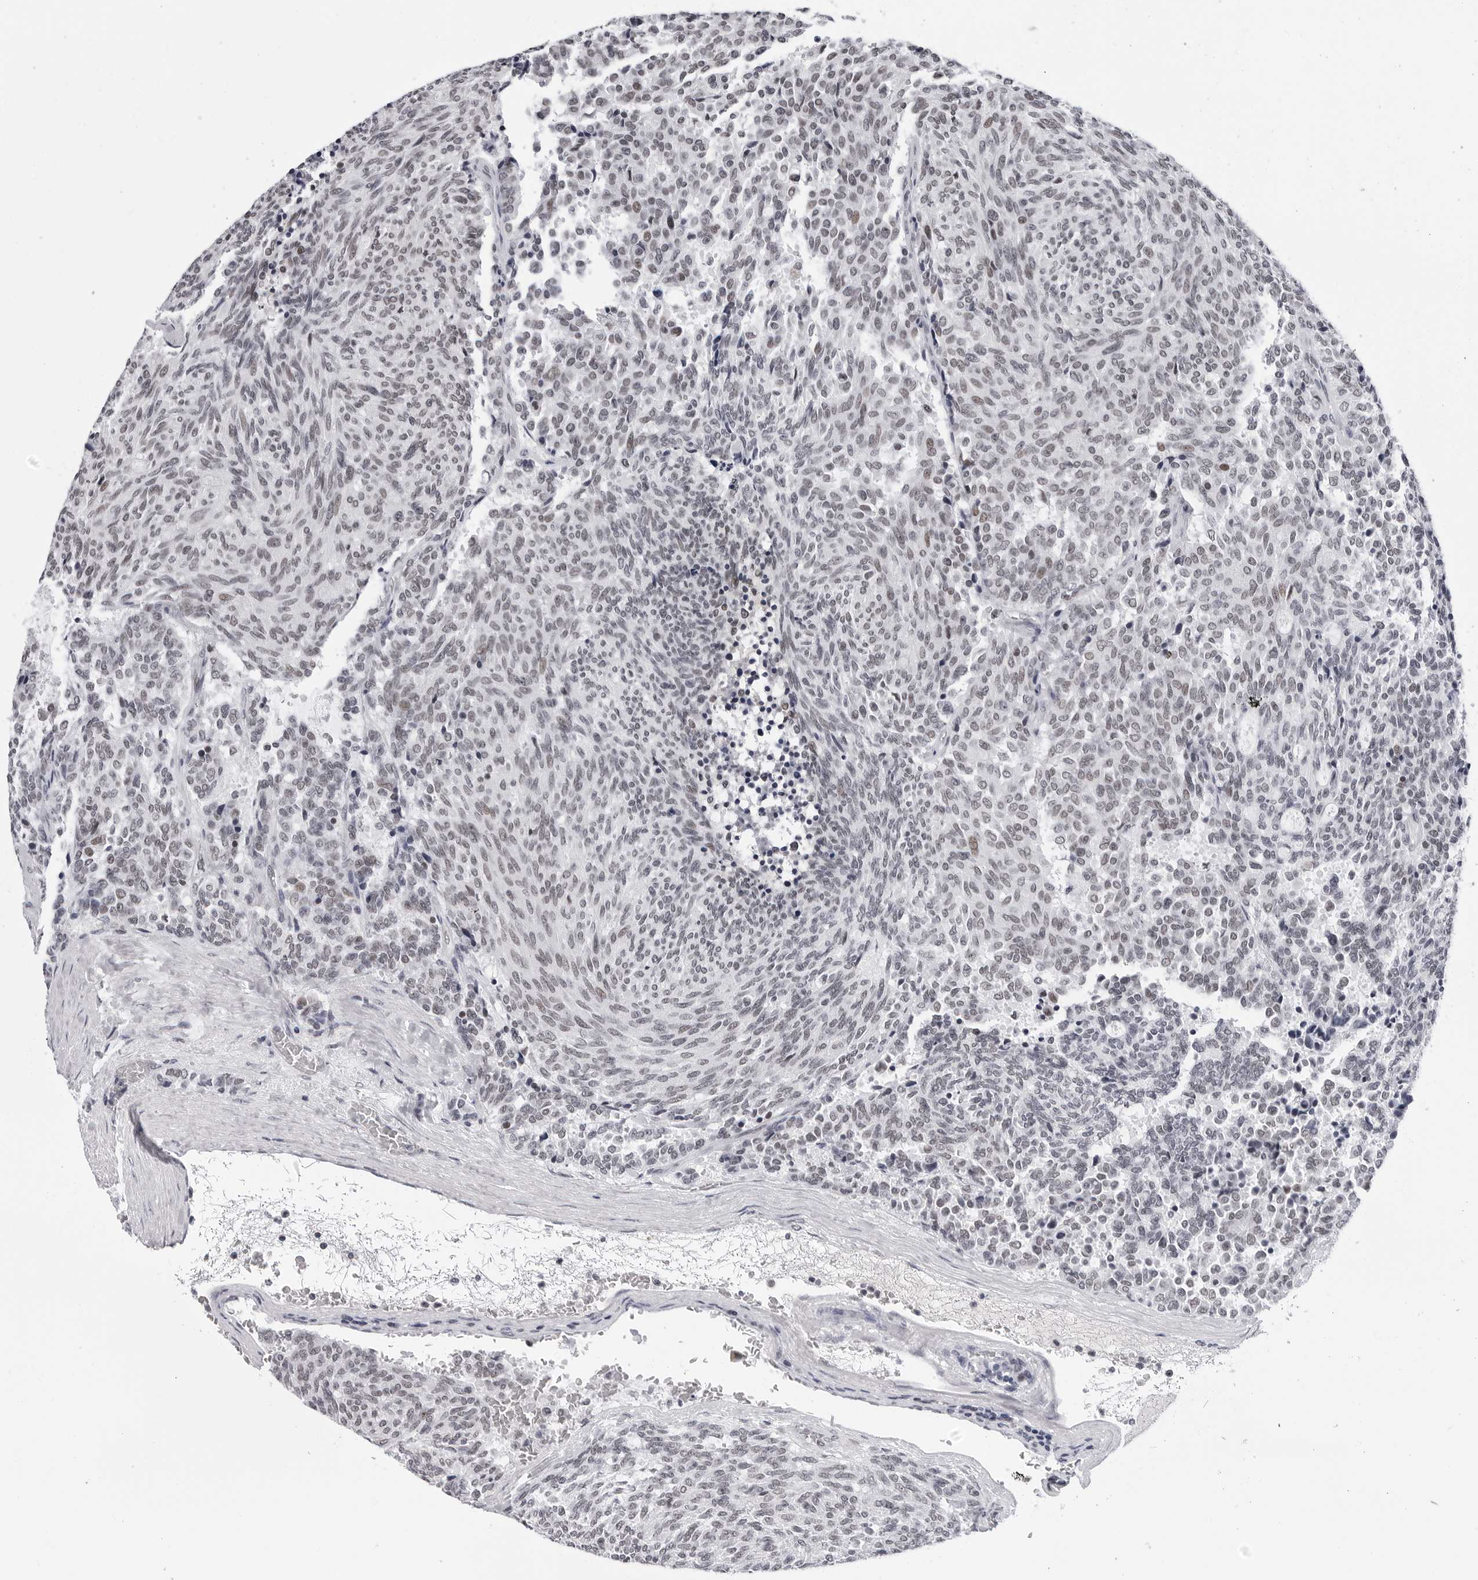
{"staining": {"intensity": "weak", "quantity": ">75%", "location": "nuclear"}, "tissue": "carcinoid", "cell_type": "Tumor cells", "image_type": "cancer", "snomed": [{"axis": "morphology", "description": "Carcinoid, malignant, NOS"}, {"axis": "topography", "description": "Pancreas"}], "caption": "Human carcinoid stained with a brown dye demonstrates weak nuclear positive staining in approximately >75% of tumor cells.", "gene": "SF3B4", "patient": {"sex": "female", "age": 54}}